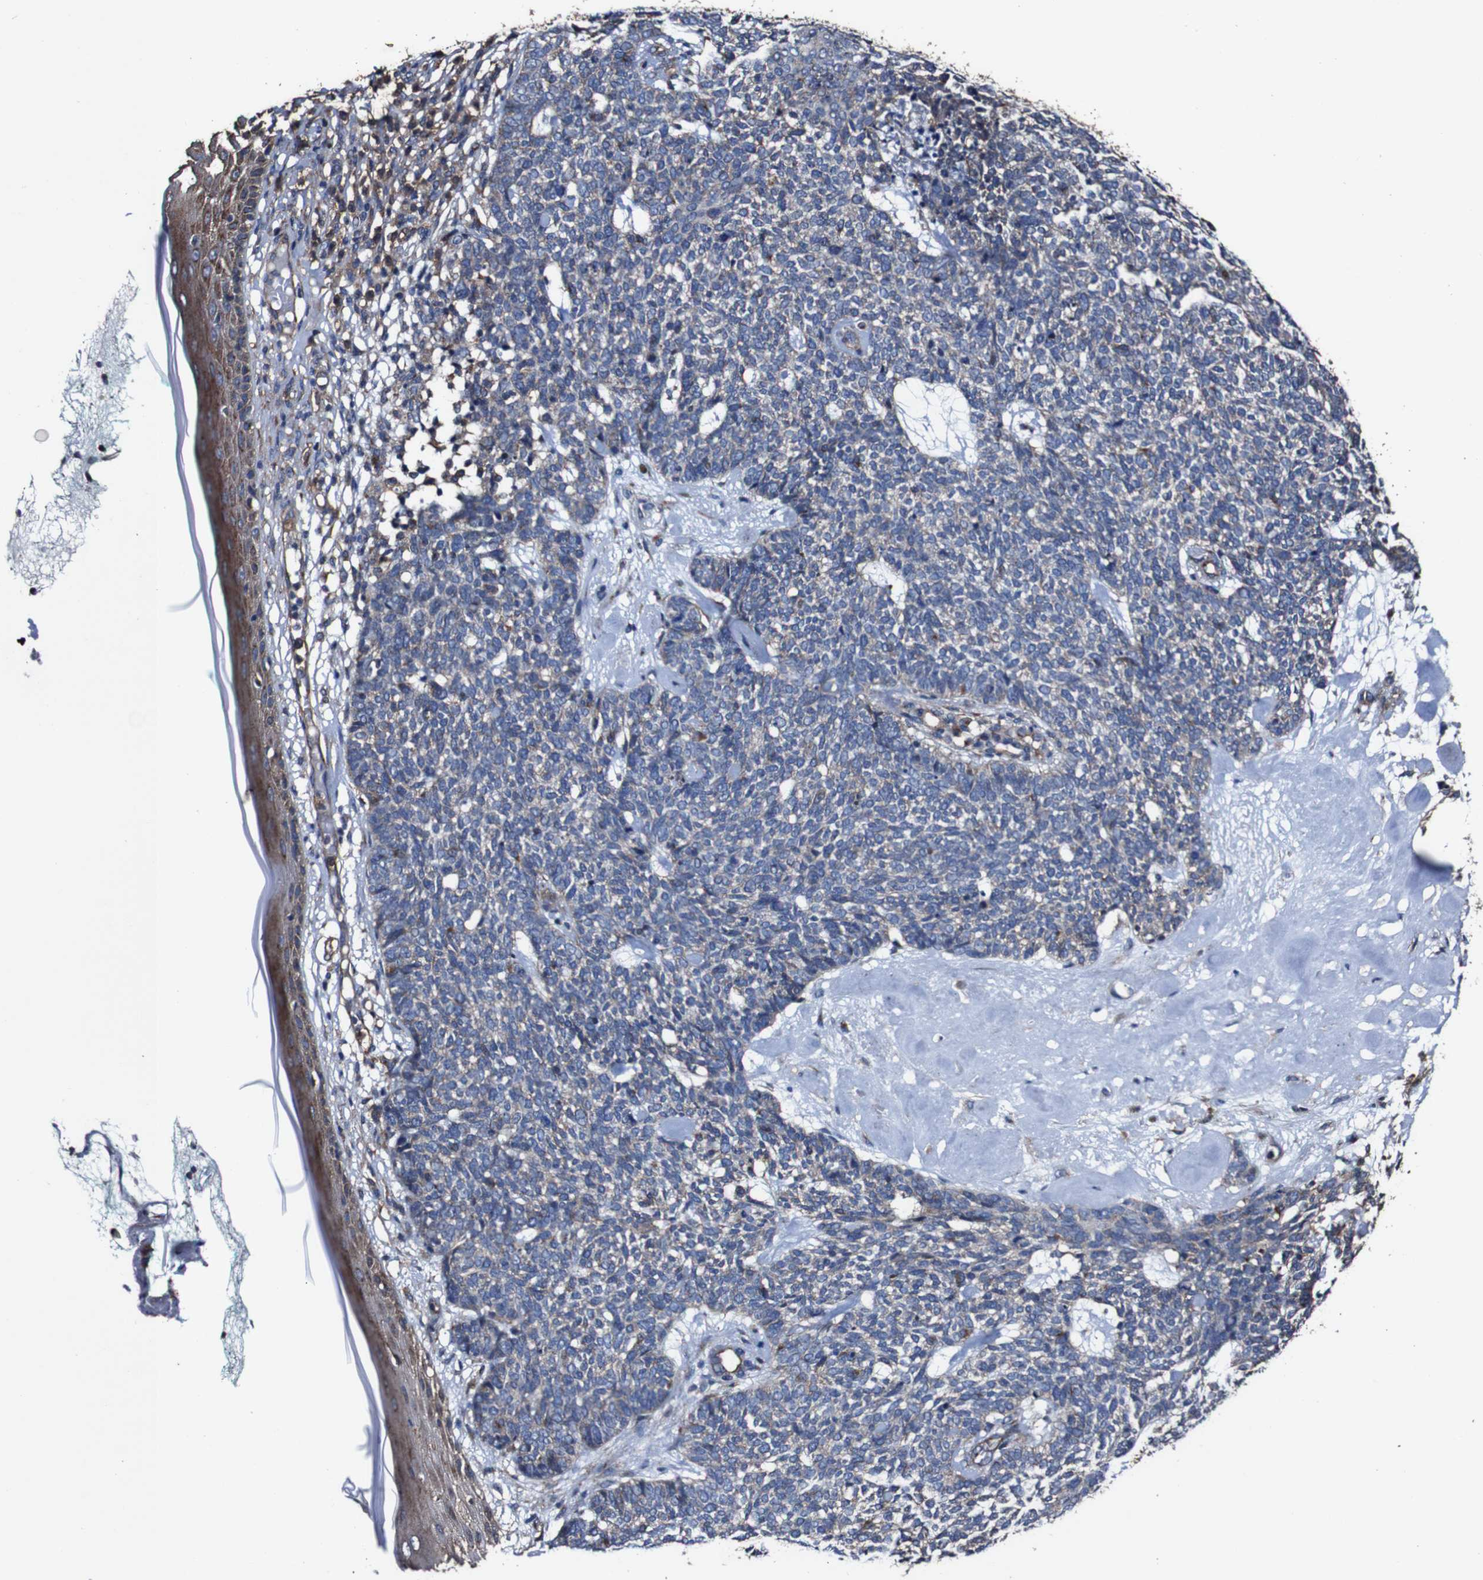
{"staining": {"intensity": "weak", "quantity": ">75%", "location": "cytoplasmic/membranous"}, "tissue": "skin cancer", "cell_type": "Tumor cells", "image_type": "cancer", "snomed": [{"axis": "morphology", "description": "Basal cell carcinoma"}, {"axis": "topography", "description": "Skin"}], "caption": "This is a micrograph of immunohistochemistry (IHC) staining of skin basal cell carcinoma, which shows weak expression in the cytoplasmic/membranous of tumor cells.", "gene": "CSF1R", "patient": {"sex": "female", "age": 84}}